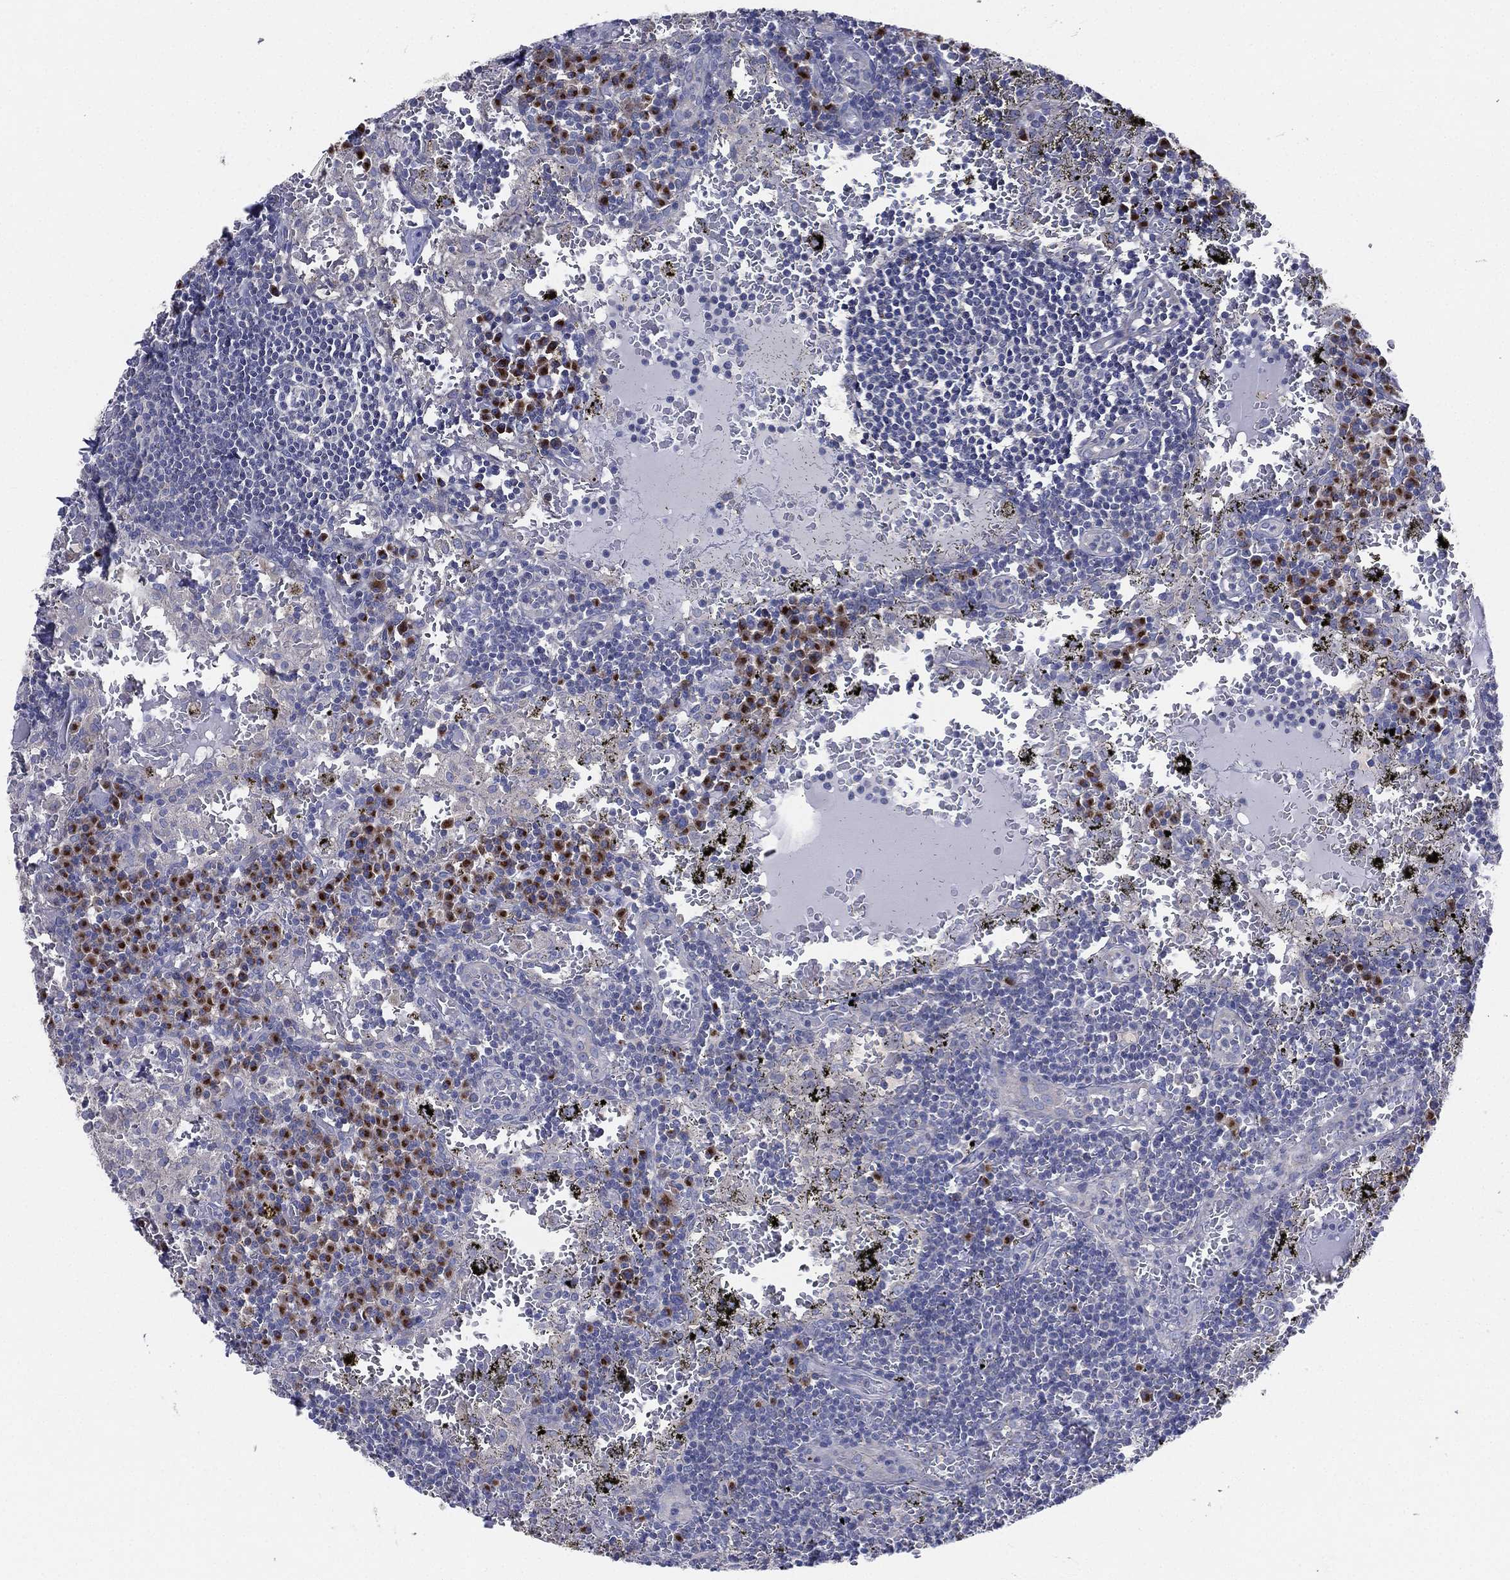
{"staining": {"intensity": "moderate", "quantity": "<25%", "location": "cytoplasmic/membranous"}, "tissue": "lymph node", "cell_type": "Germinal center cells", "image_type": "normal", "snomed": [{"axis": "morphology", "description": "Normal tissue, NOS"}, {"axis": "topography", "description": "Lymph node"}], "caption": "Immunohistochemical staining of unremarkable human lymph node reveals low levels of moderate cytoplasmic/membranous expression in approximately <25% of germinal center cells. (Stains: DAB (3,3'-diaminobenzidine) in brown, nuclei in blue, Microscopy: brightfield microscopy at high magnification).", "gene": "ATP8A2", "patient": {"sex": "male", "age": 62}}